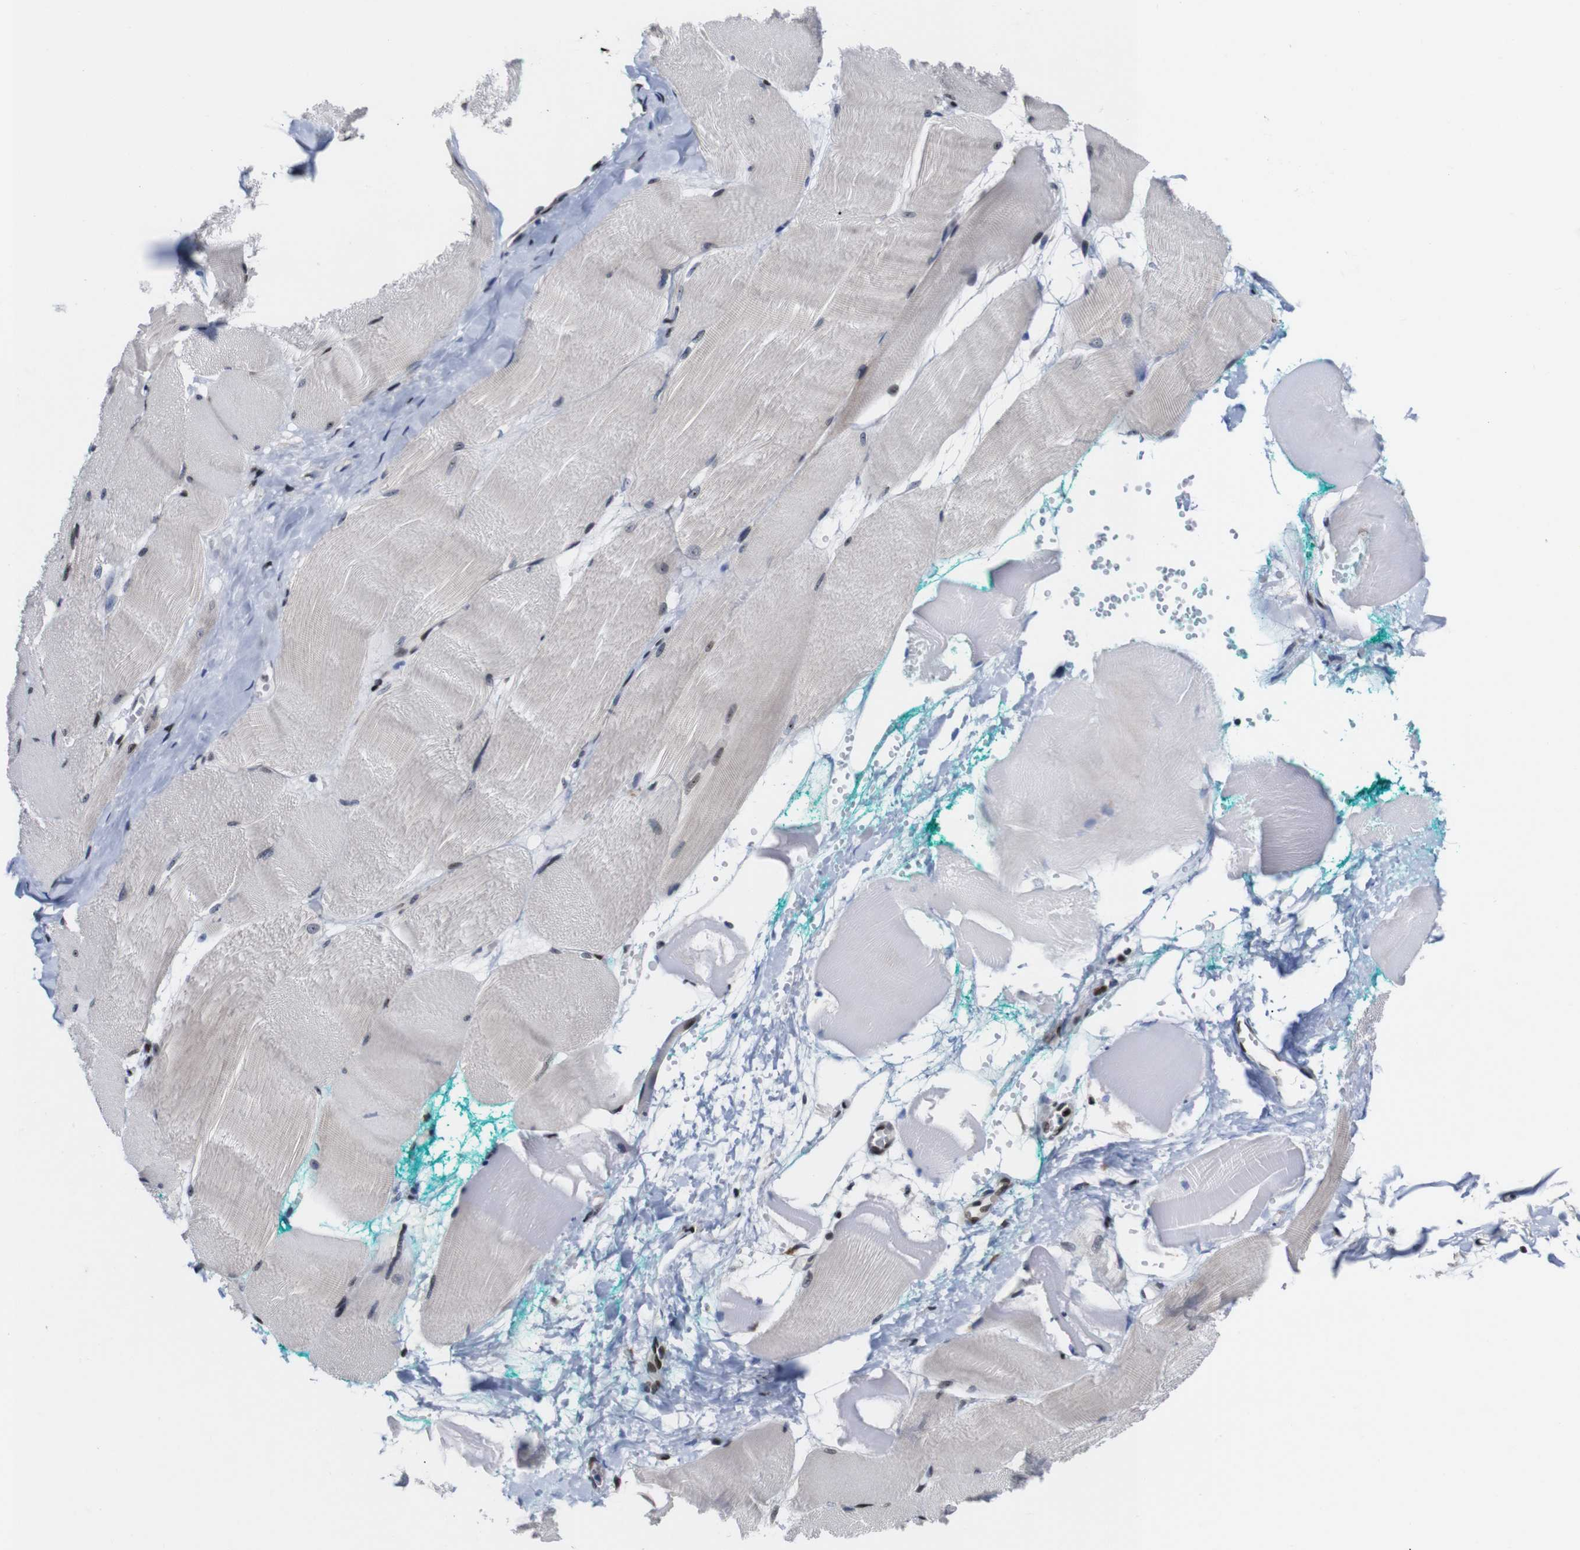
{"staining": {"intensity": "weak", "quantity": "25%-75%", "location": "nuclear"}, "tissue": "skeletal muscle", "cell_type": "Myocytes", "image_type": "normal", "snomed": [{"axis": "morphology", "description": "Normal tissue, NOS"}, {"axis": "morphology", "description": "Squamous cell carcinoma, NOS"}, {"axis": "topography", "description": "Skeletal muscle"}], "caption": "This histopathology image reveals immunohistochemistry (IHC) staining of benign human skeletal muscle, with low weak nuclear expression in approximately 25%-75% of myocytes.", "gene": "GATA6", "patient": {"sex": "male", "age": 51}}